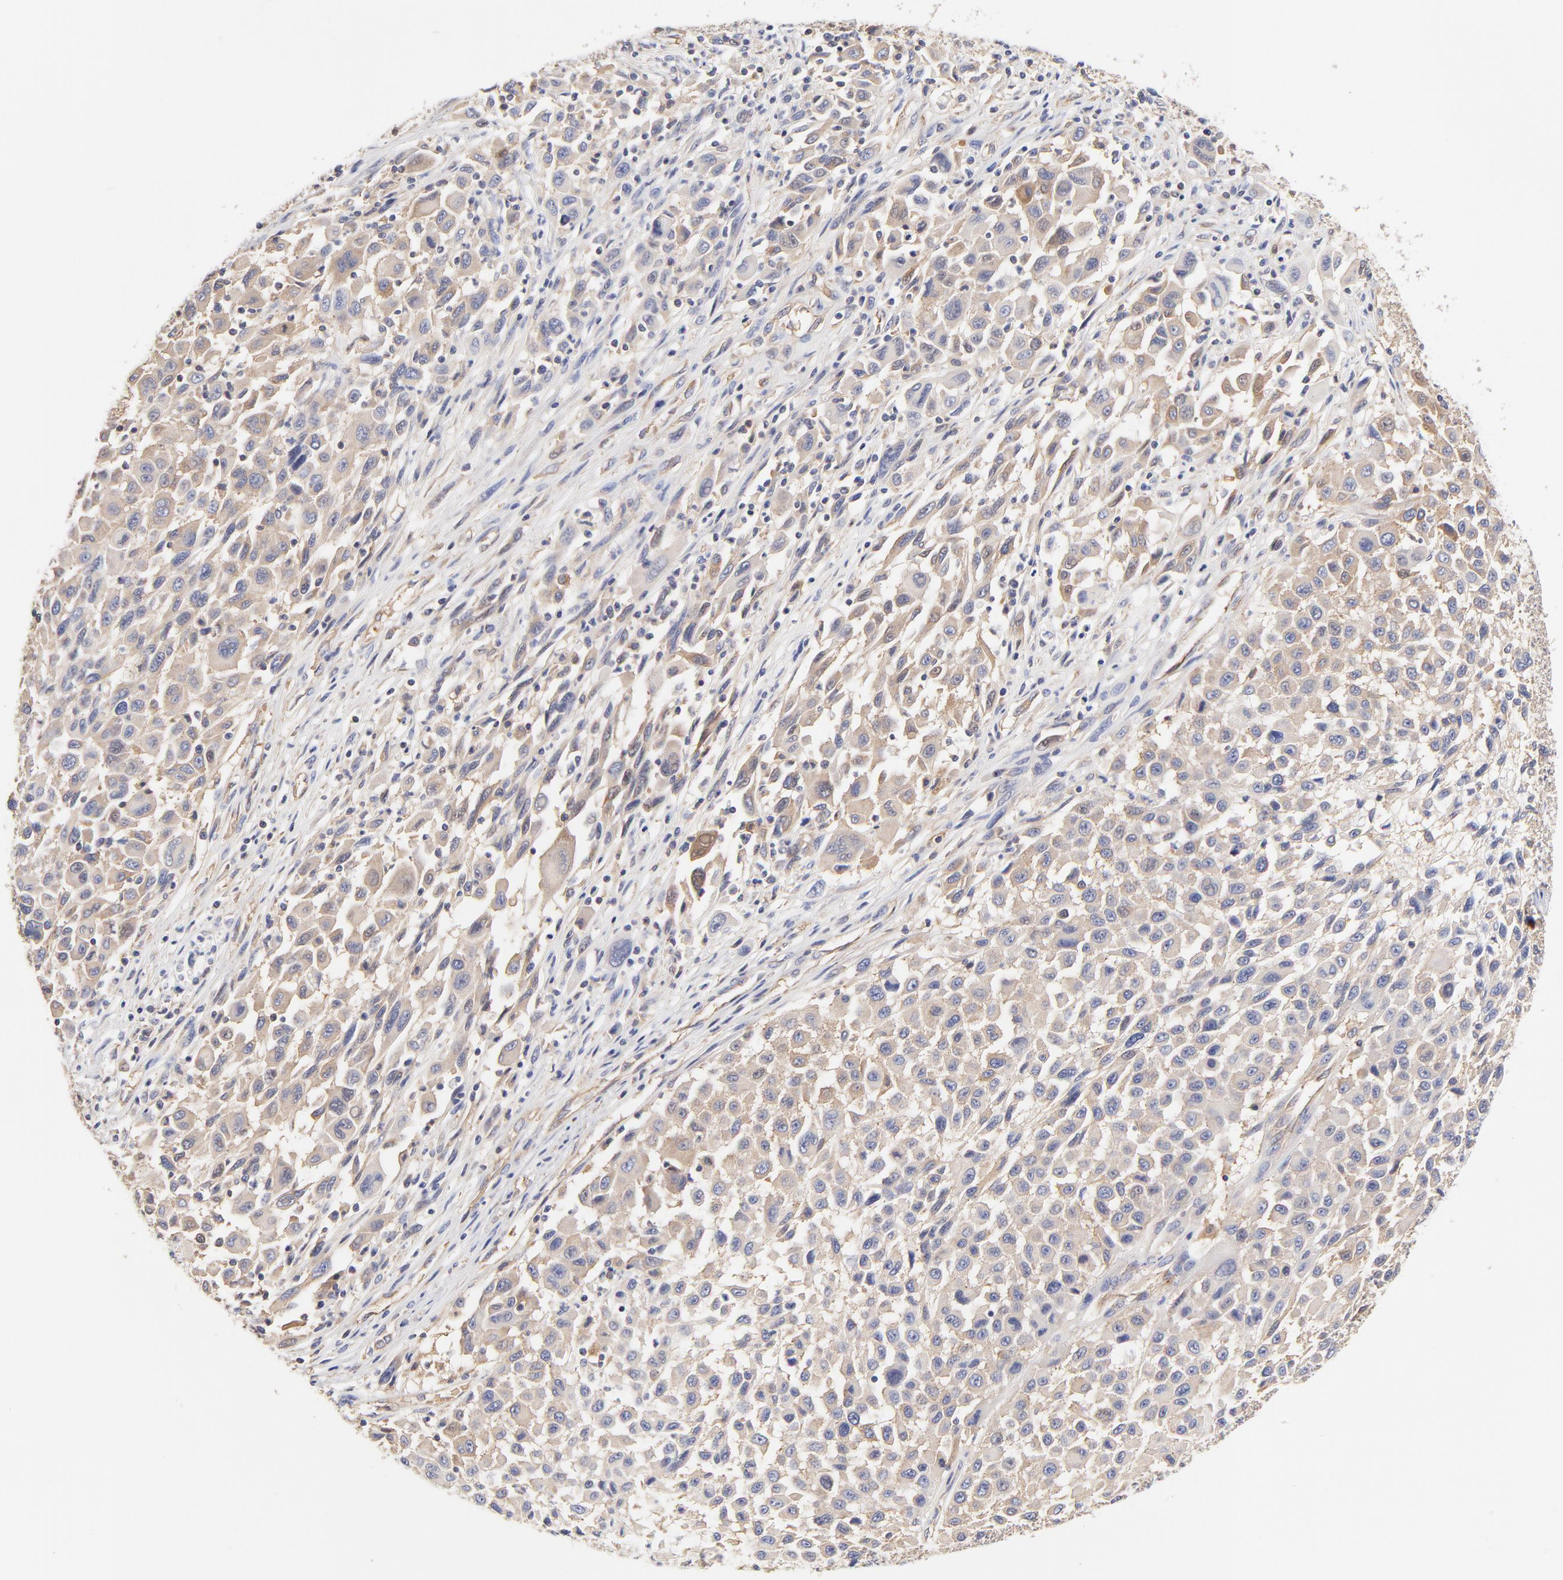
{"staining": {"intensity": "weak", "quantity": ">75%", "location": "cytoplasmic/membranous"}, "tissue": "melanoma", "cell_type": "Tumor cells", "image_type": "cancer", "snomed": [{"axis": "morphology", "description": "Malignant melanoma, Metastatic site"}, {"axis": "topography", "description": "Lymph node"}], "caption": "Protein expression analysis of human malignant melanoma (metastatic site) reveals weak cytoplasmic/membranous positivity in approximately >75% of tumor cells. (DAB IHC, brown staining for protein, blue staining for nuclei).", "gene": "CD2AP", "patient": {"sex": "male", "age": 61}}